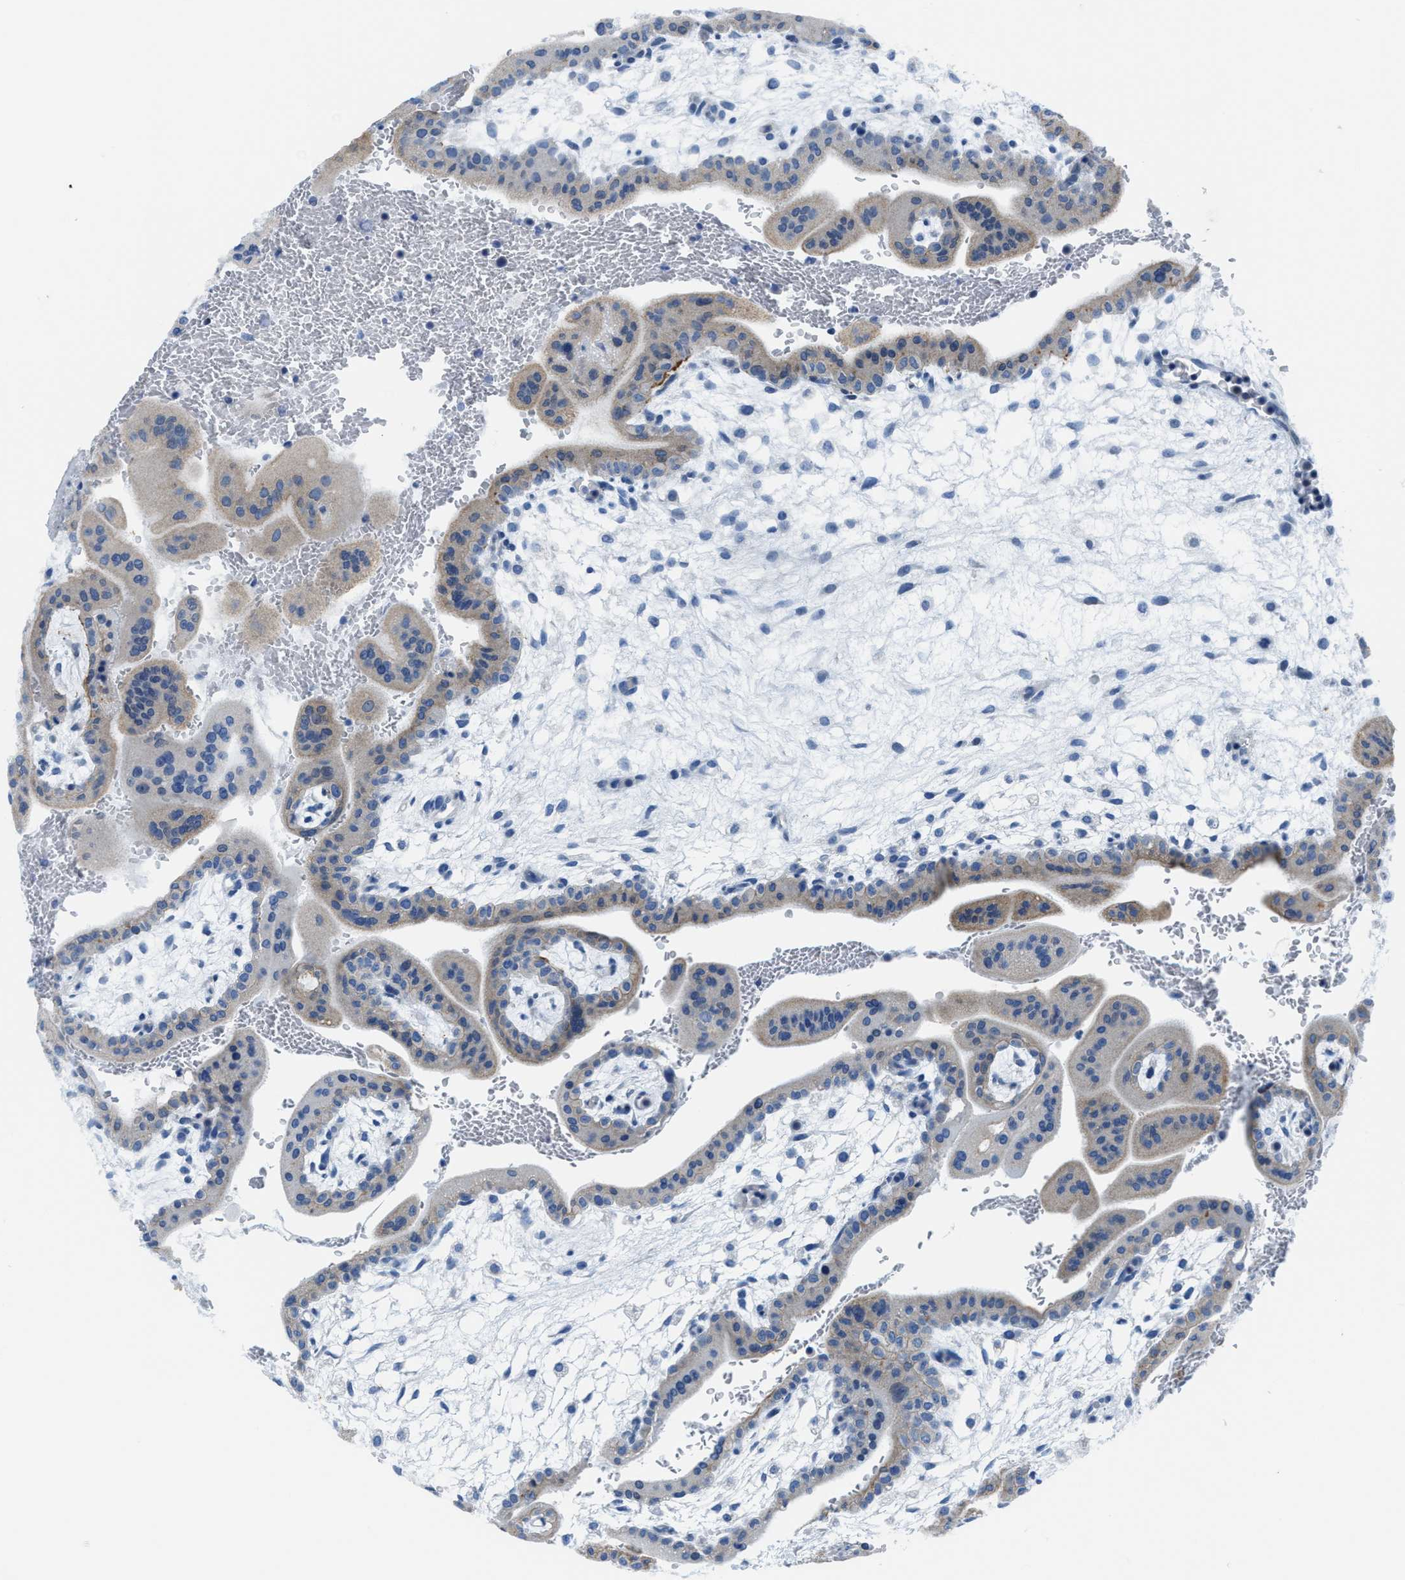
{"staining": {"intensity": "weak", "quantity": "<25%", "location": "cytoplasmic/membranous"}, "tissue": "placenta", "cell_type": "Trophoblastic cells", "image_type": "normal", "snomed": [{"axis": "morphology", "description": "Normal tissue, NOS"}, {"axis": "topography", "description": "Placenta"}], "caption": "The histopathology image displays no significant positivity in trophoblastic cells of placenta. (DAB IHC with hematoxylin counter stain).", "gene": "ASZ1", "patient": {"sex": "female", "age": 35}}